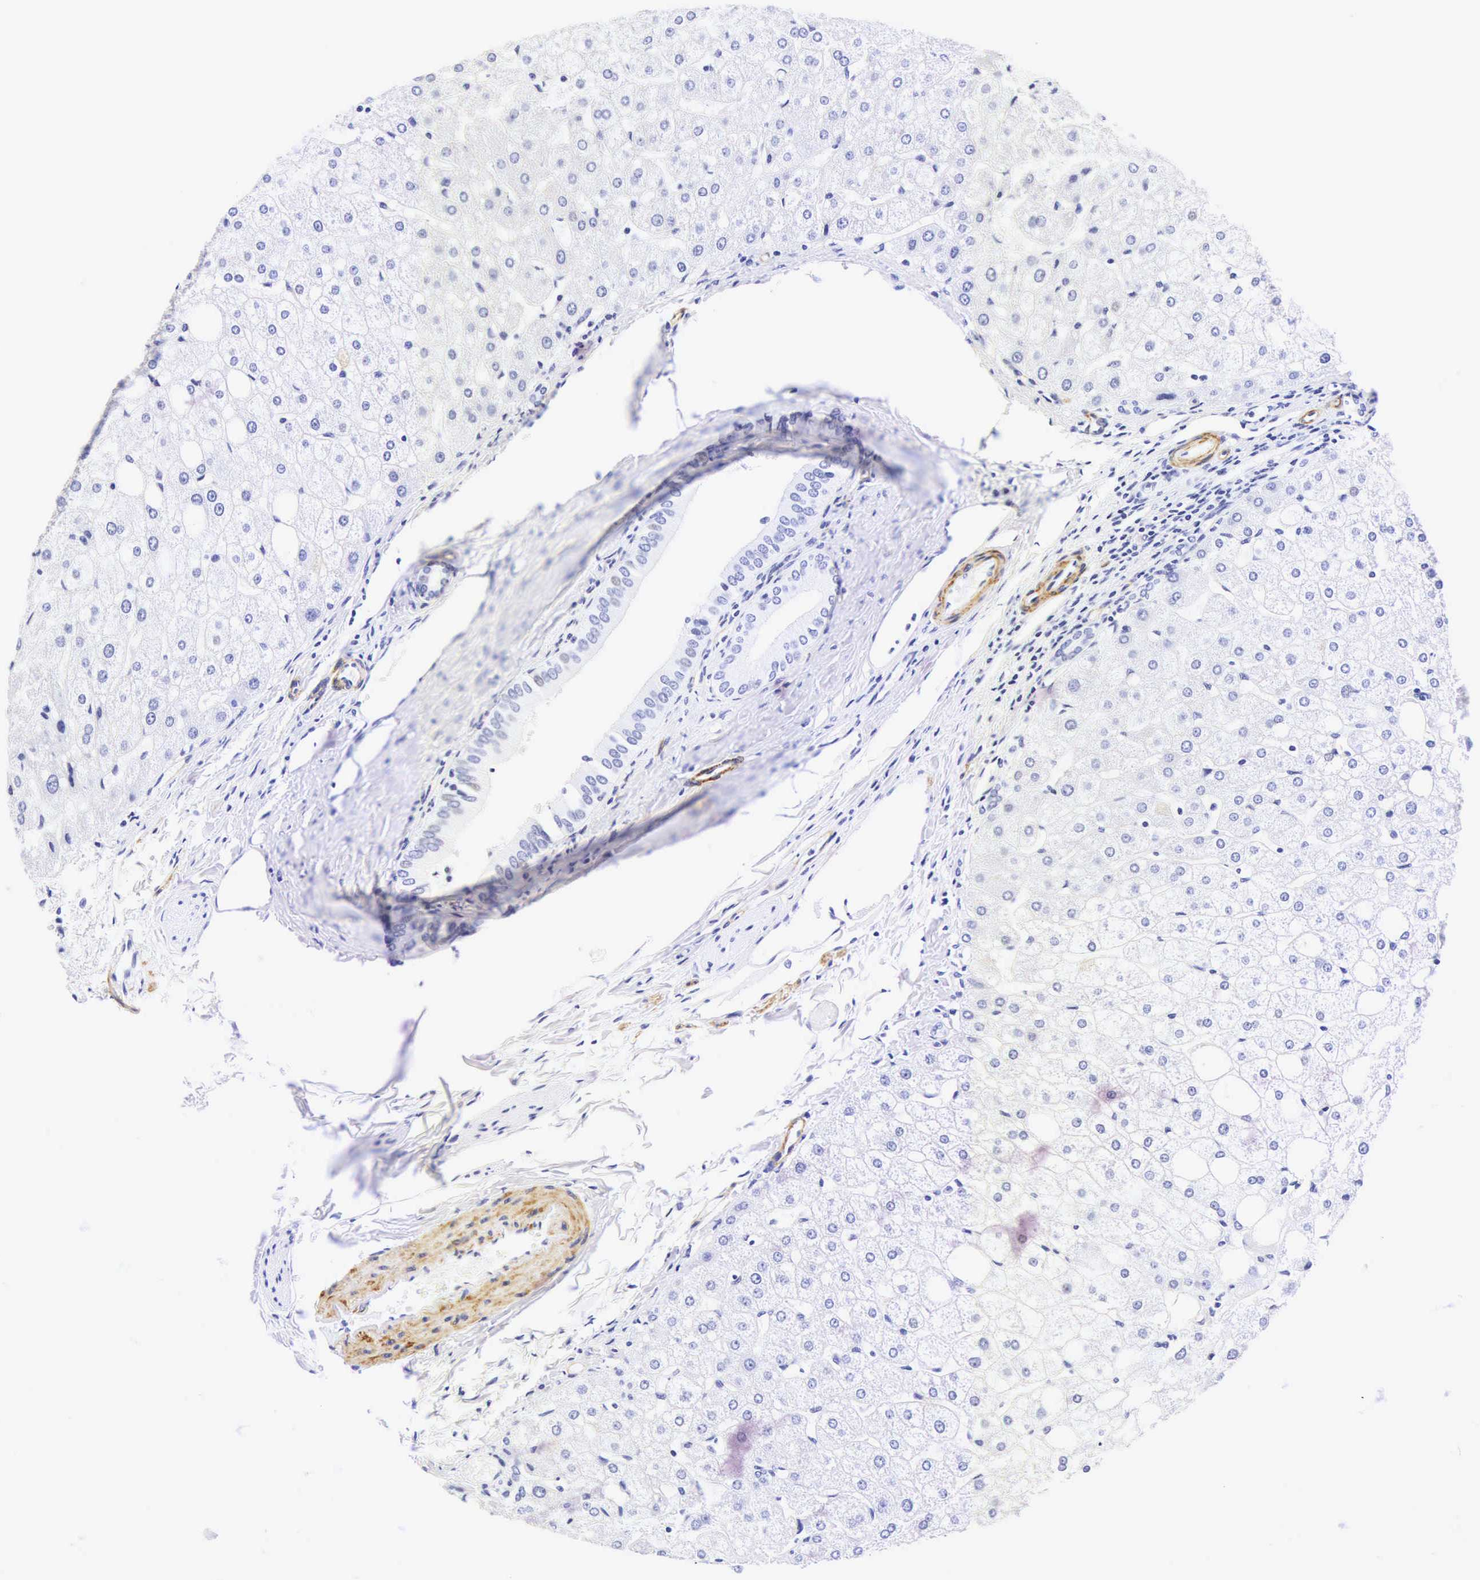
{"staining": {"intensity": "negative", "quantity": "none", "location": "none"}, "tissue": "liver", "cell_type": "Cholangiocytes", "image_type": "normal", "snomed": [{"axis": "morphology", "description": "Normal tissue, NOS"}, {"axis": "topography", "description": "Liver"}], "caption": "The micrograph demonstrates no staining of cholangiocytes in benign liver. (DAB (3,3'-diaminobenzidine) immunohistochemistry (IHC), high magnification).", "gene": "CALD1", "patient": {"sex": "male", "age": 35}}